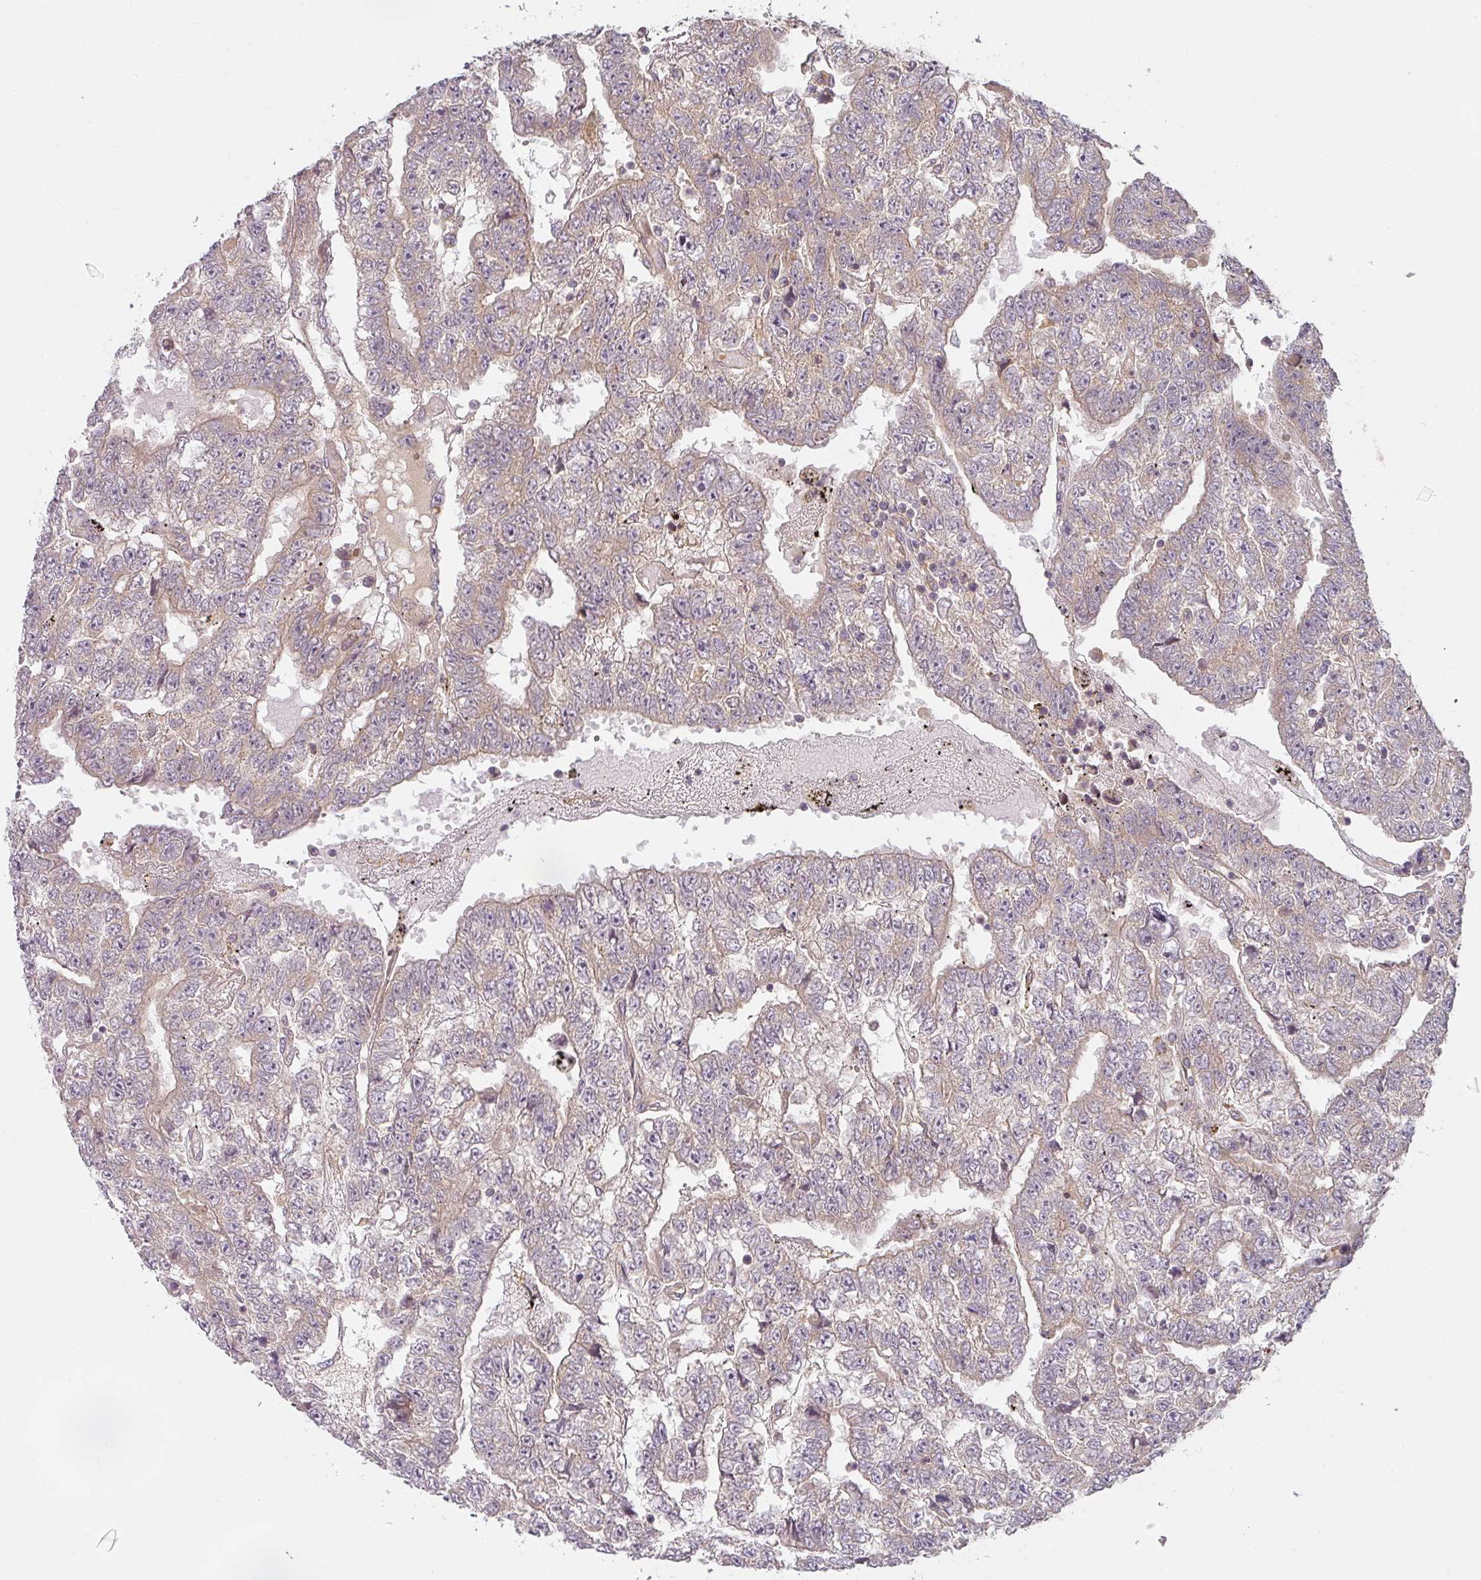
{"staining": {"intensity": "weak", "quantity": "25%-75%", "location": "cytoplasmic/membranous"}, "tissue": "testis cancer", "cell_type": "Tumor cells", "image_type": "cancer", "snomed": [{"axis": "morphology", "description": "Carcinoma, Embryonal, NOS"}, {"axis": "topography", "description": "Testis"}], "caption": "Approximately 25%-75% of tumor cells in embryonal carcinoma (testis) show weak cytoplasmic/membranous protein staining as visualized by brown immunohistochemical staining.", "gene": "CNOT1", "patient": {"sex": "male", "age": 25}}